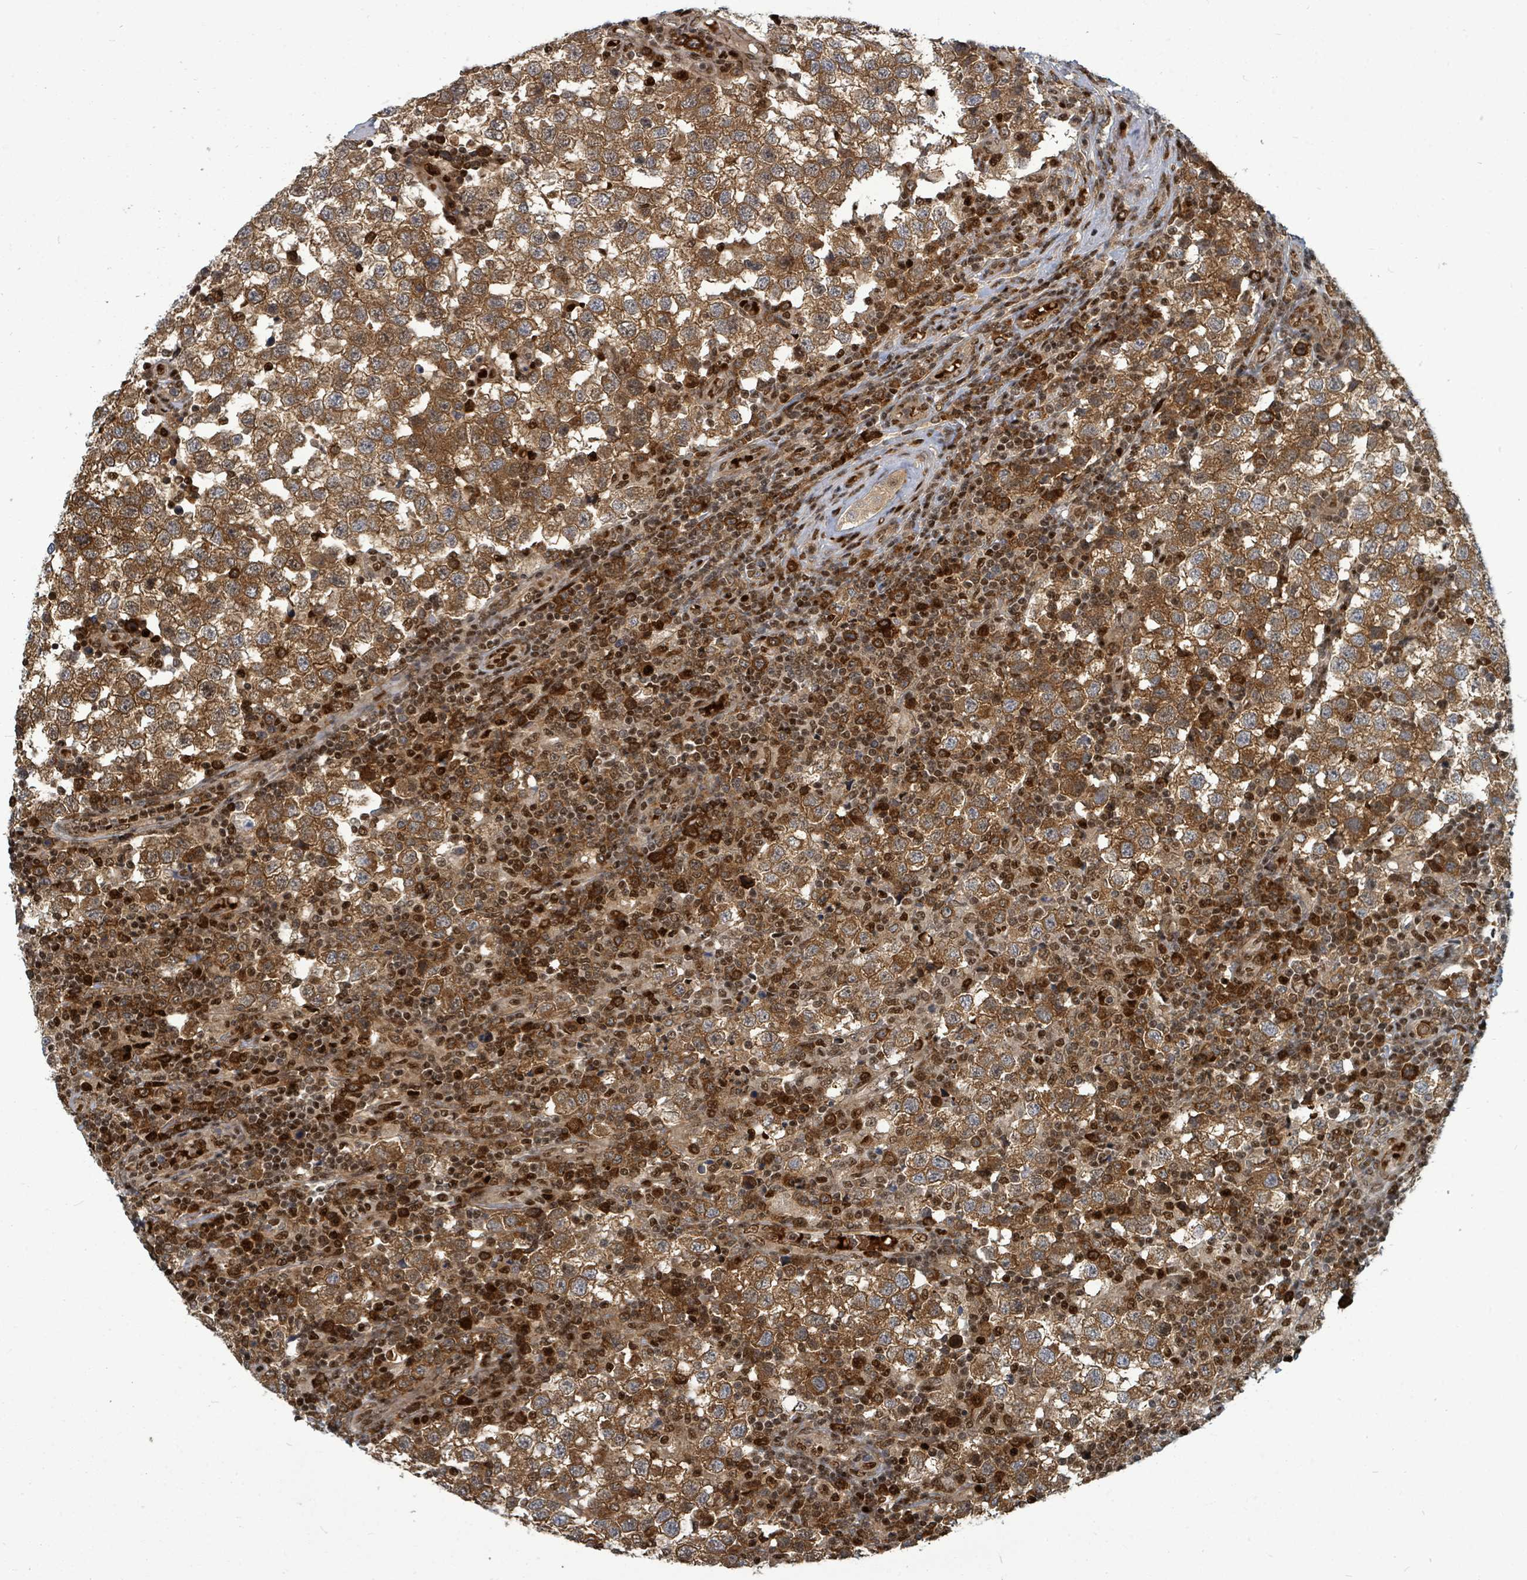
{"staining": {"intensity": "strong", "quantity": ">75%", "location": "cytoplasmic/membranous"}, "tissue": "testis cancer", "cell_type": "Tumor cells", "image_type": "cancer", "snomed": [{"axis": "morphology", "description": "Seminoma, NOS"}, {"axis": "topography", "description": "Testis"}], "caption": "This image demonstrates testis cancer stained with IHC to label a protein in brown. The cytoplasmic/membranous of tumor cells show strong positivity for the protein. Nuclei are counter-stained blue.", "gene": "TRDMT1", "patient": {"sex": "male", "age": 34}}